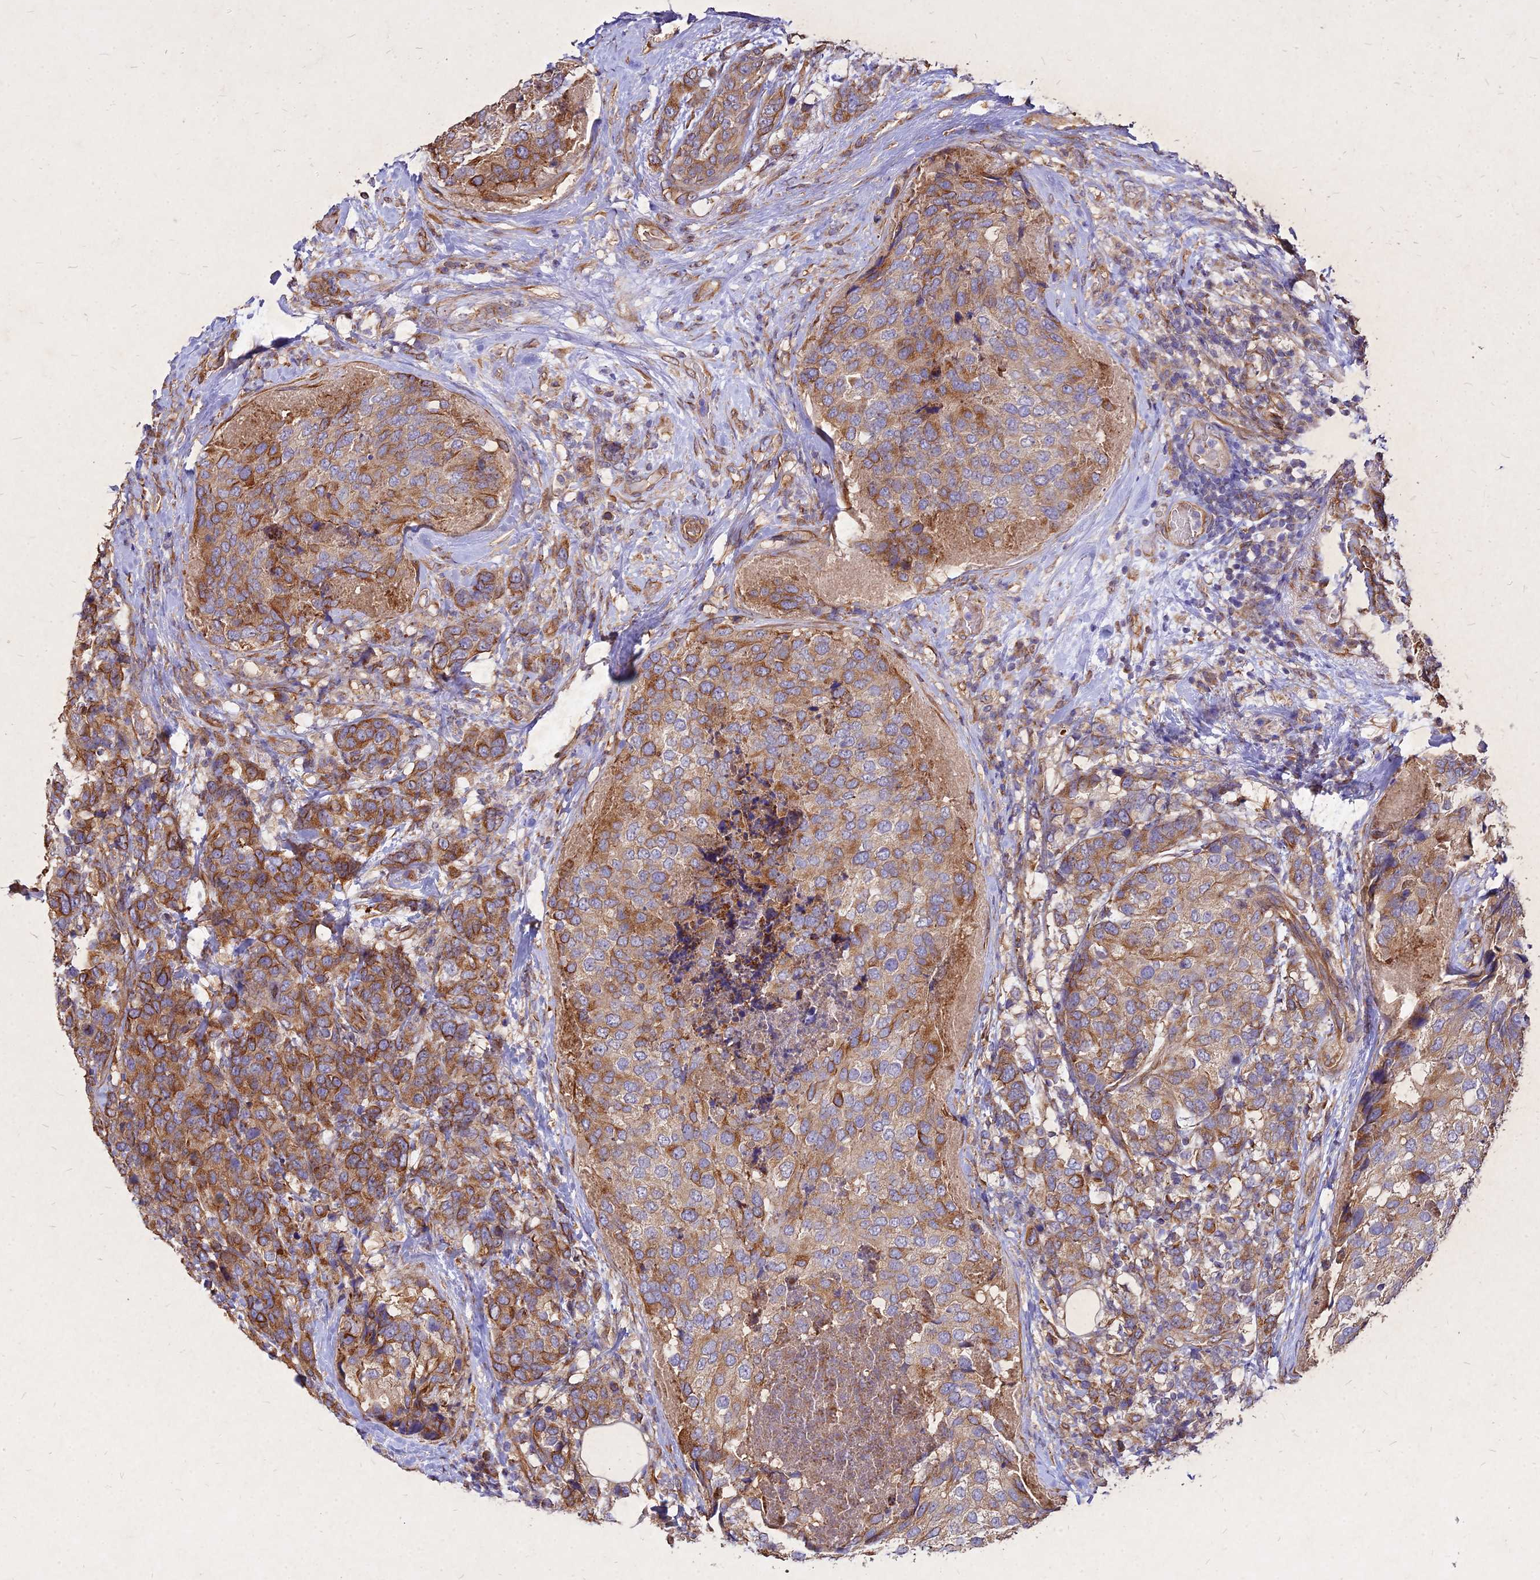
{"staining": {"intensity": "strong", "quantity": "25%-75%", "location": "cytoplasmic/membranous"}, "tissue": "breast cancer", "cell_type": "Tumor cells", "image_type": "cancer", "snomed": [{"axis": "morphology", "description": "Lobular carcinoma"}, {"axis": "topography", "description": "Breast"}], "caption": "Immunohistochemistry (IHC) image of breast lobular carcinoma stained for a protein (brown), which shows high levels of strong cytoplasmic/membranous positivity in about 25%-75% of tumor cells.", "gene": "SKA1", "patient": {"sex": "female", "age": 59}}